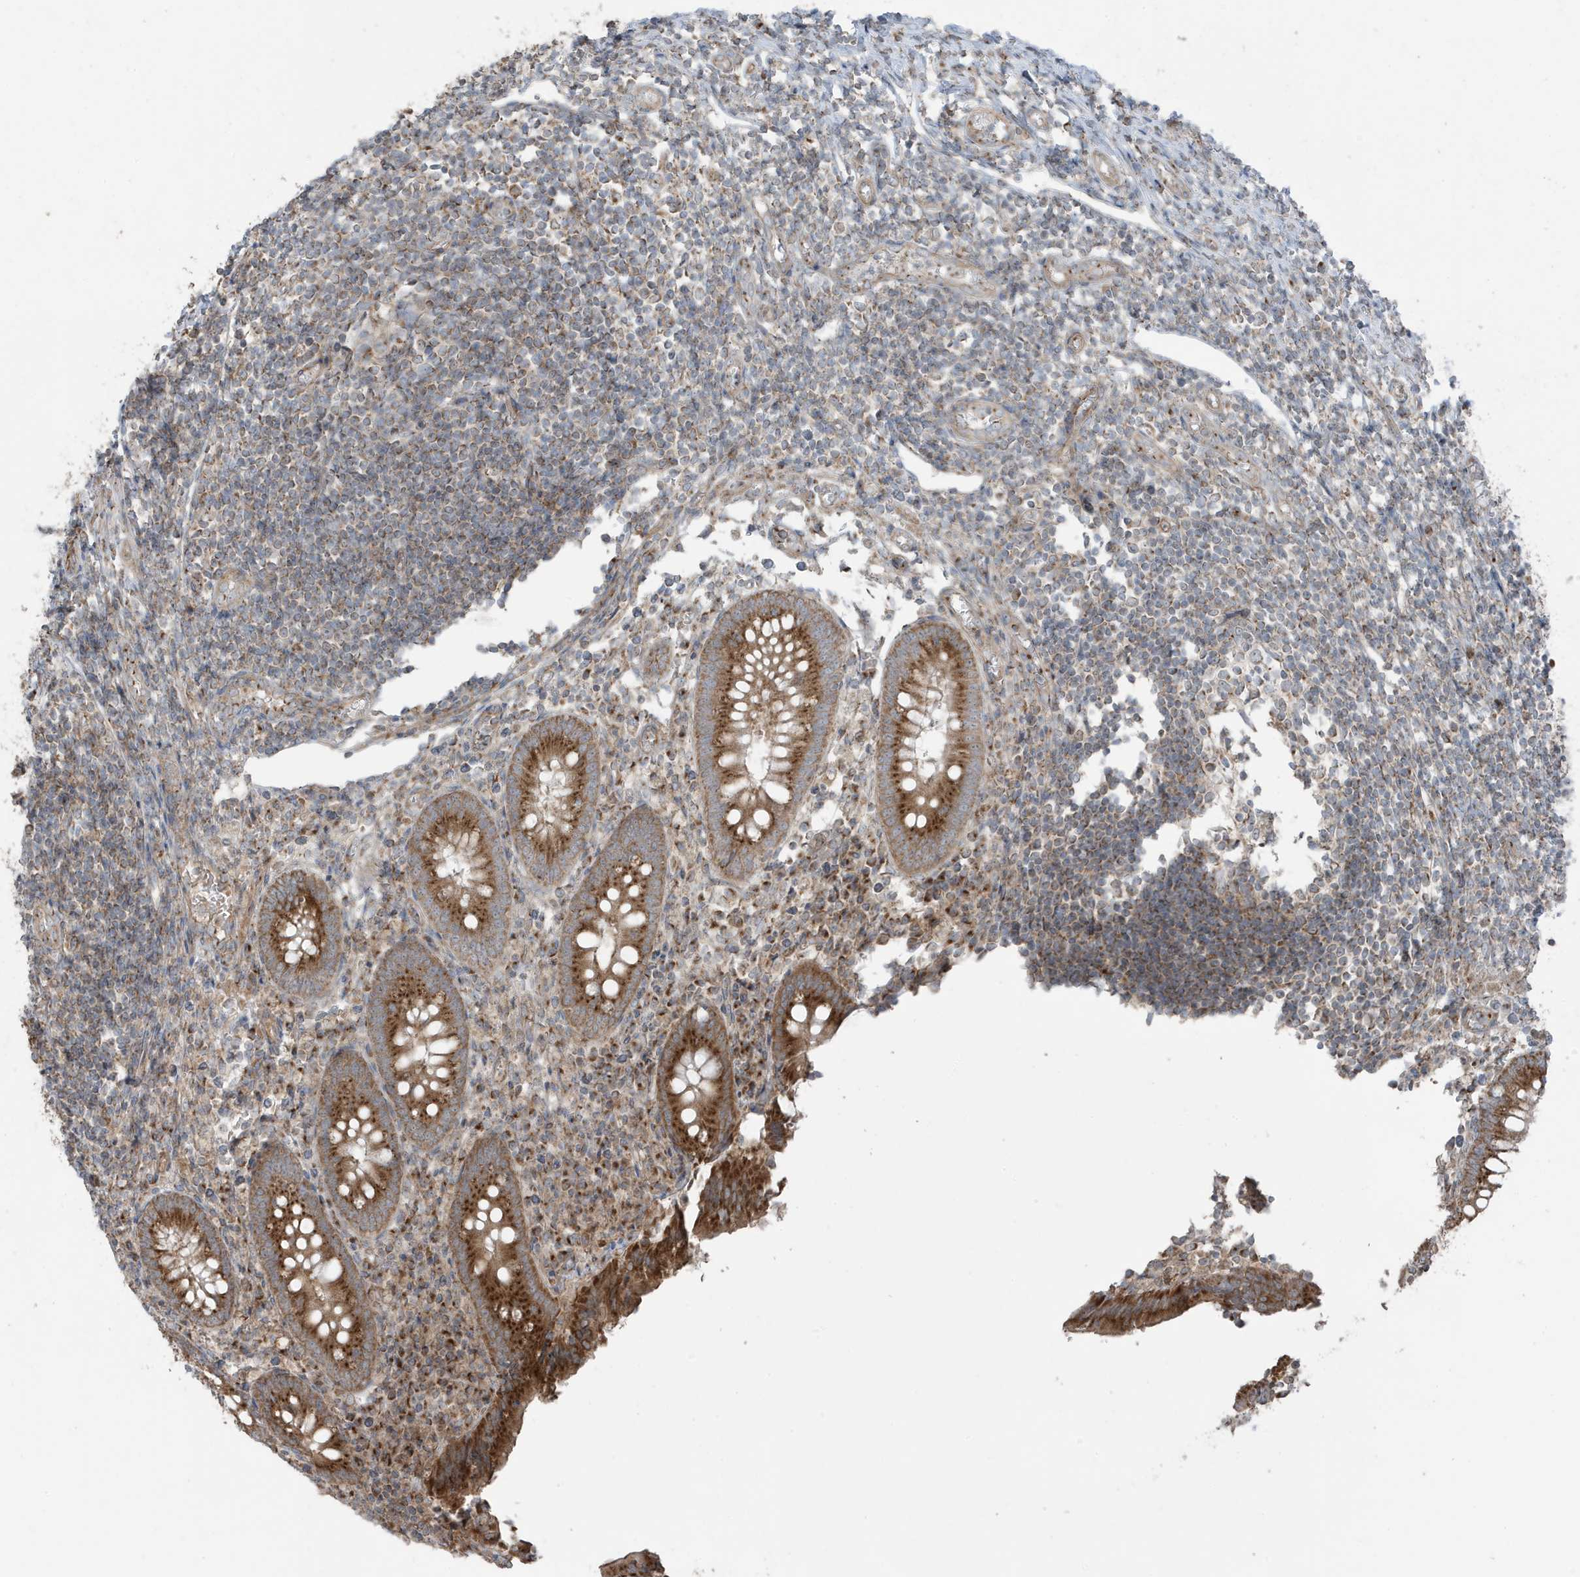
{"staining": {"intensity": "strong", "quantity": ">75%", "location": "cytoplasmic/membranous"}, "tissue": "appendix", "cell_type": "Glandular cells", "image_type": "normal", "snomed": [{"axis": "morphology", "description": "Normal tissue, NOS"}, {"axis": "topography", "description": "Appendix"}], "caption": "Protein staining of normal appendix exhibits strong cytoplasmic/membranous expression in about >75% of glandular cells.", "gene": "GOLGA4", "patient": {"sex": "female", "age": 17}}